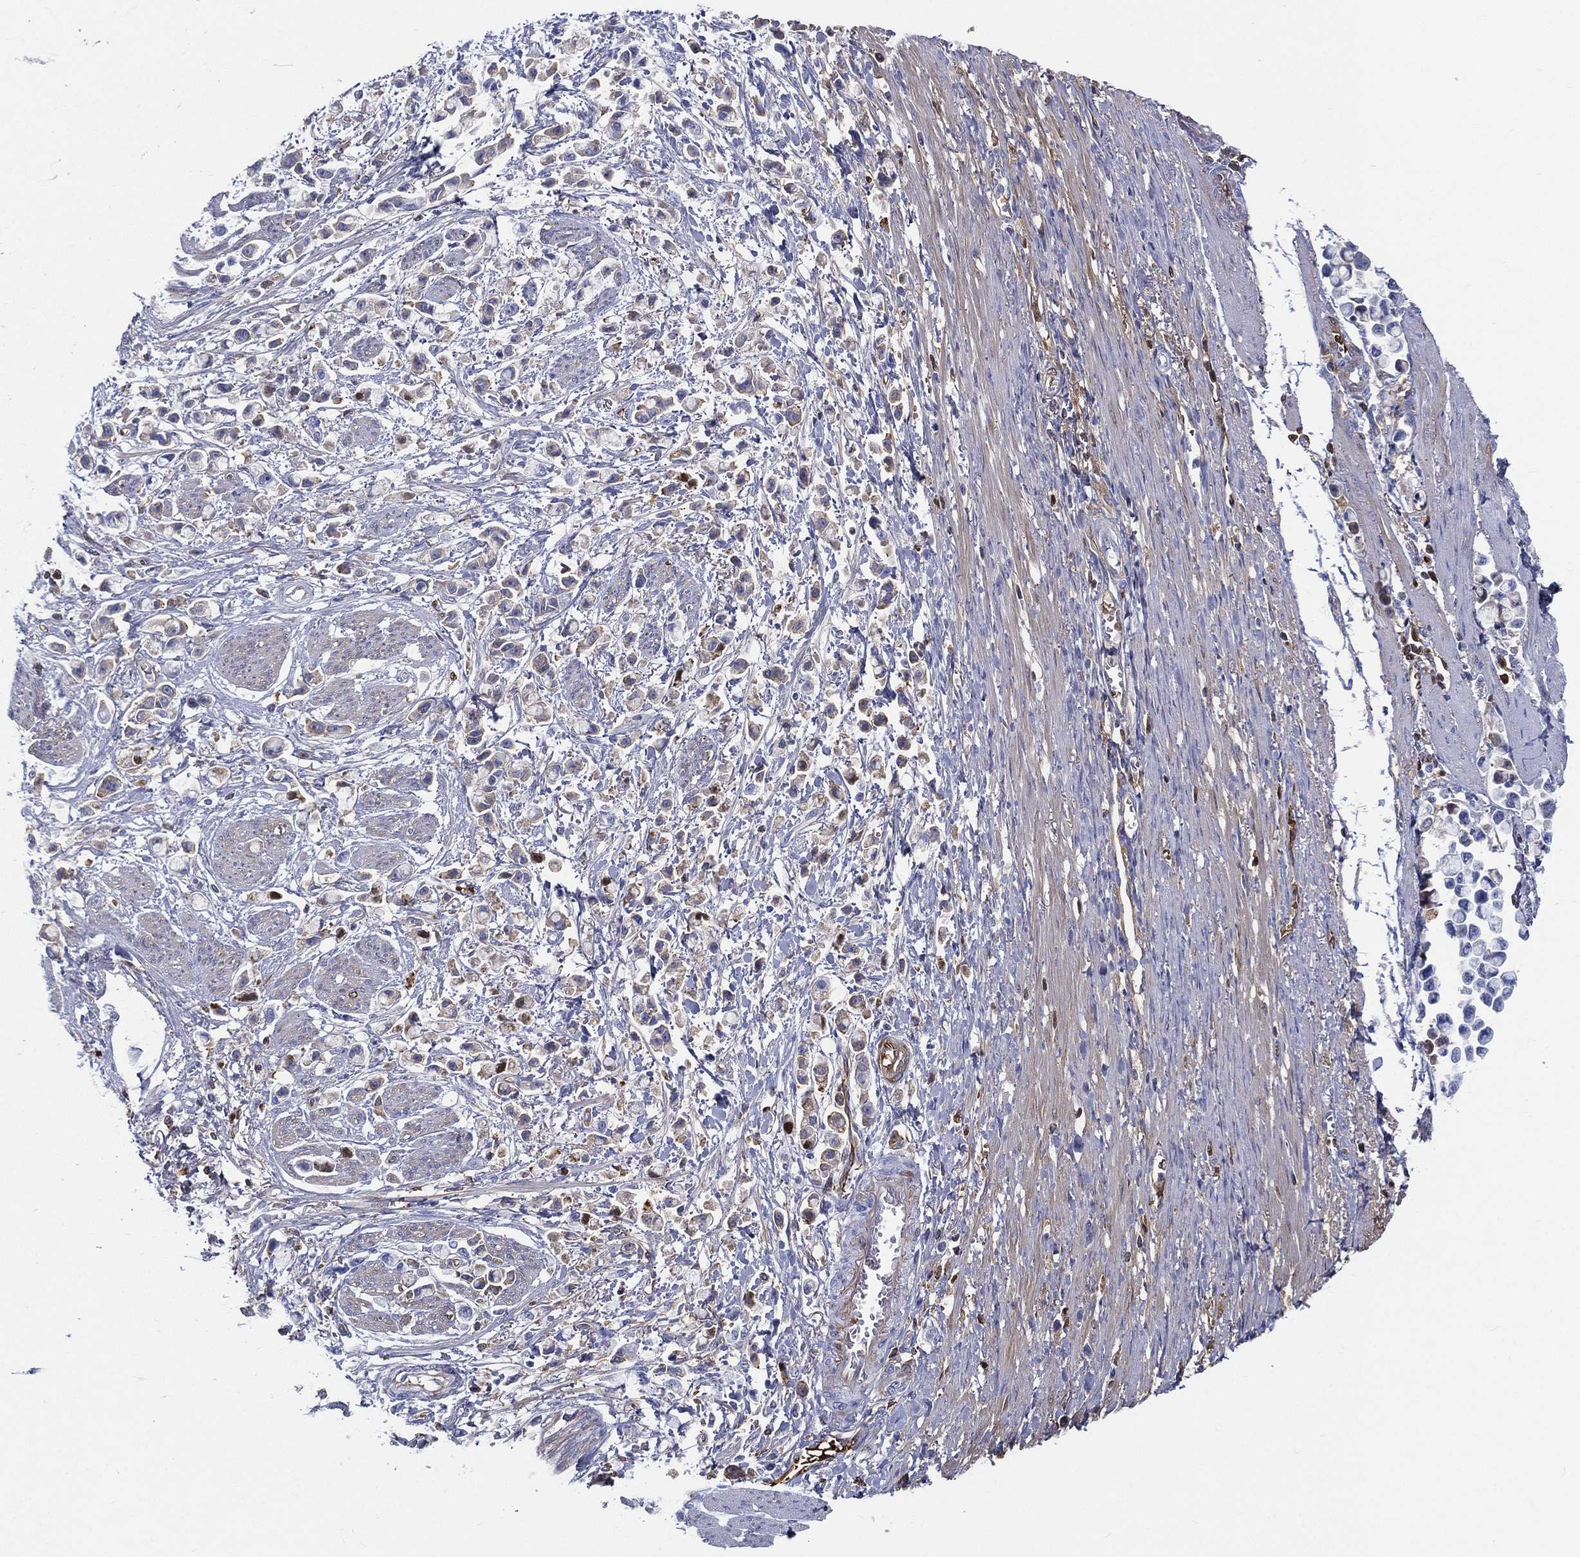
{"staining": {"intensity": "negative", "quantity": "none", "location": "none"}, "tissue": "stomach cancer", "cell_type": "Tumor cells", "image_type": "cancer", "snomed": [{"axis": "morphology", "description": "Adenocarcinoma, NOS"}, {"axis": "topography", "description": "Stomach"}], "caption": "Tumor cells show no significant protein staining in stomach cancer (adenocarcinoma).", "gene": "IFNB1", "patient": {"sex": "female", "age": 81}}